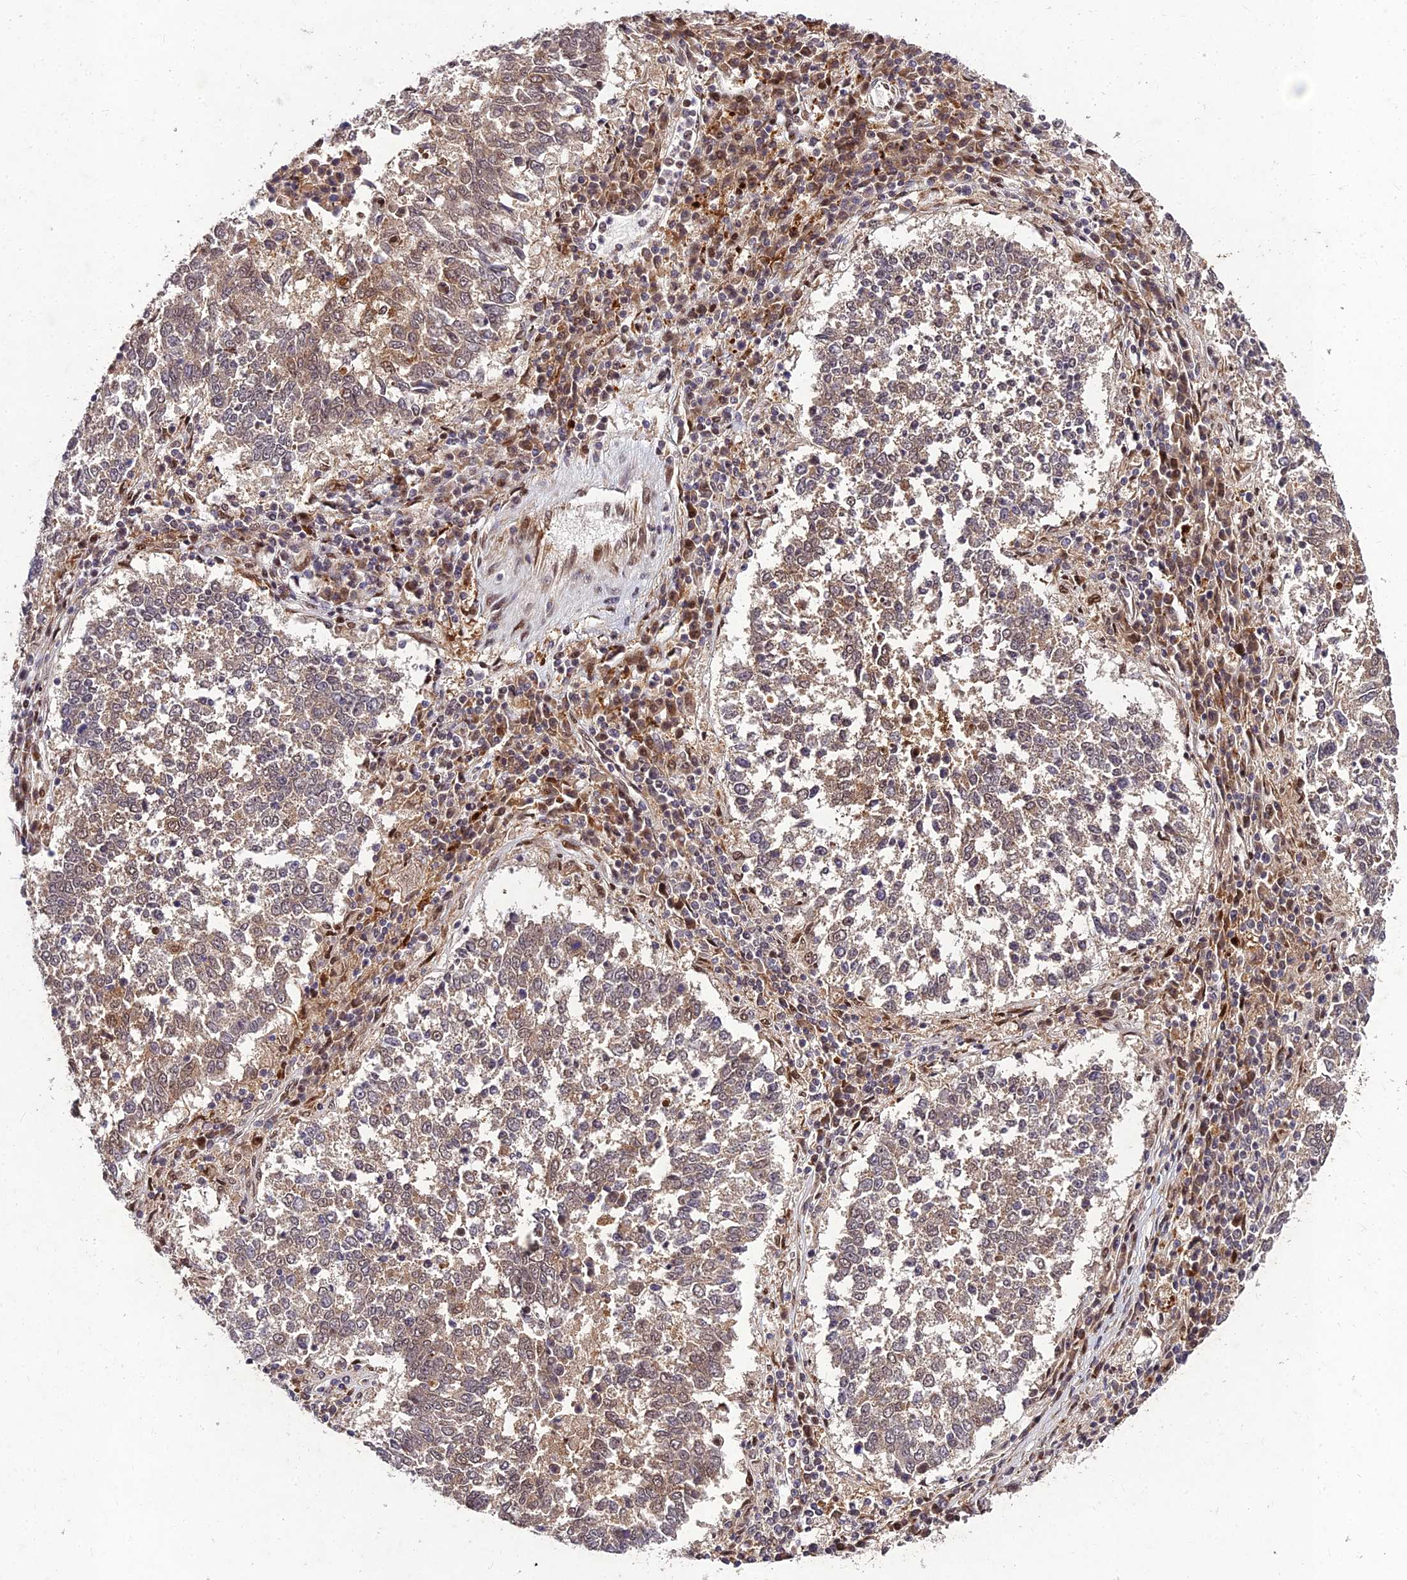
{"staining": {"intensity": "weak", "quantity": ">75%", "location": "cytoplasmic/membranous"}, "tissue": "lung cancer", "cell_type": "Tumor cells", "image_type": "cancer", "snomed": [{"axis": "morphology", "description": "Squamous cell carcinoma, NOS"}, {"axis": "topography", "description": "Lung"}], "caption": "Lung squamous cell carcinoma stained for a protein (brown) demonstrates weak cytoplasmic/membranous positive staining in approximately >75% of tumor cells.", "gene": "MKKS", "patient": {"sex": "male", "age": 73}}